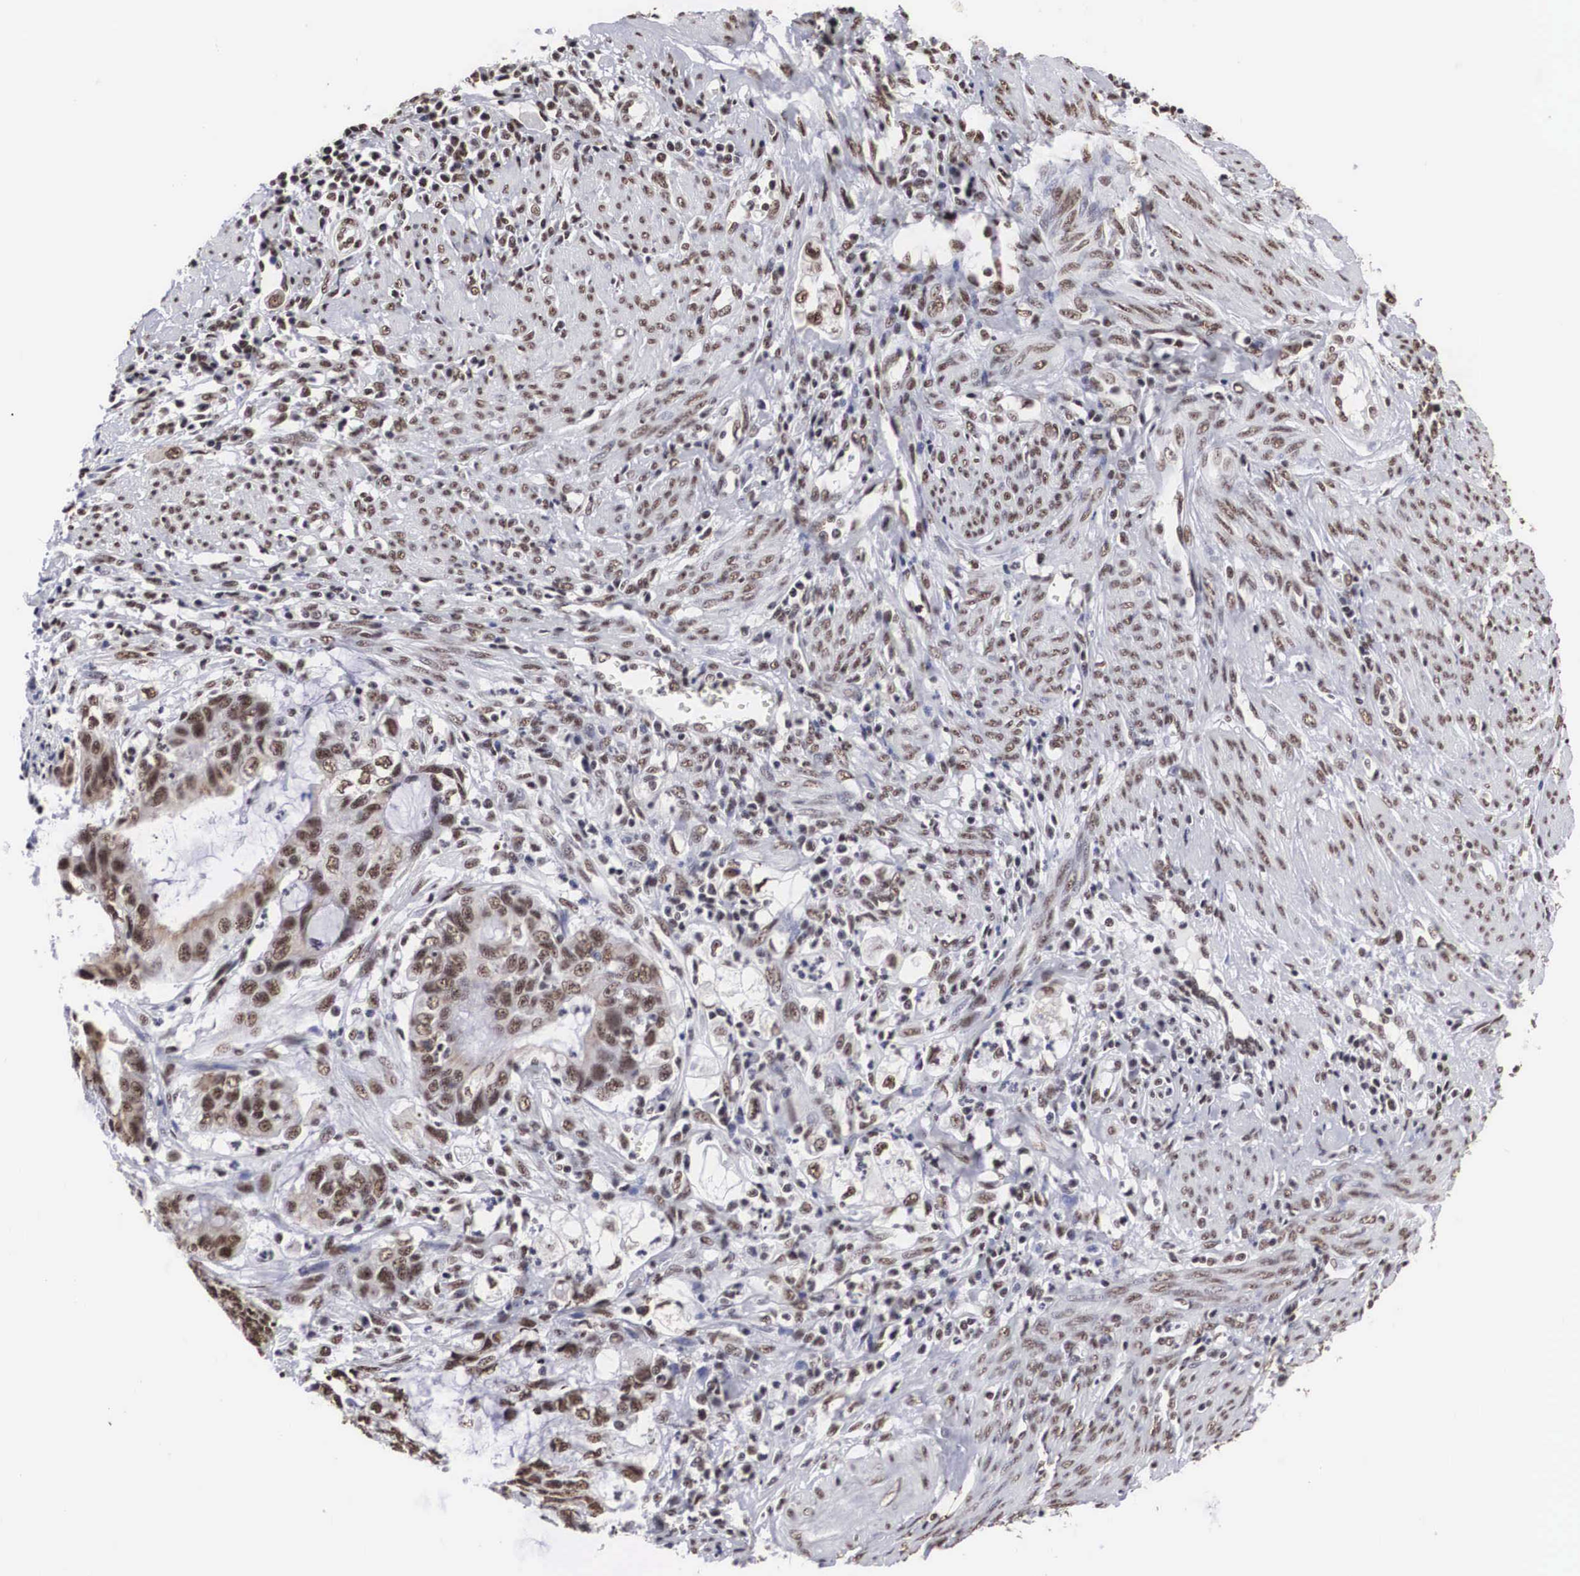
{"staining": {"intensity": "moderate", "quantity": ">75%", "location": "nuclear"}, "tissue": "endometrial cancer", "cell_type": "Tumor cells", "image_type": "cancer", "snomed": [{"axis": "morphology", "description": "Adenocarcinoma, NOS"}, {"axis": "topography", "description": "Endometrium"}], "caption": "A micrograph of endometrial cancer (adenocarcinoma) stained for a protein displays moderate nuclear brown staining in tumor cells.", "gene": "ACIN1", "patient": {"sex": "female", "age": 75}}